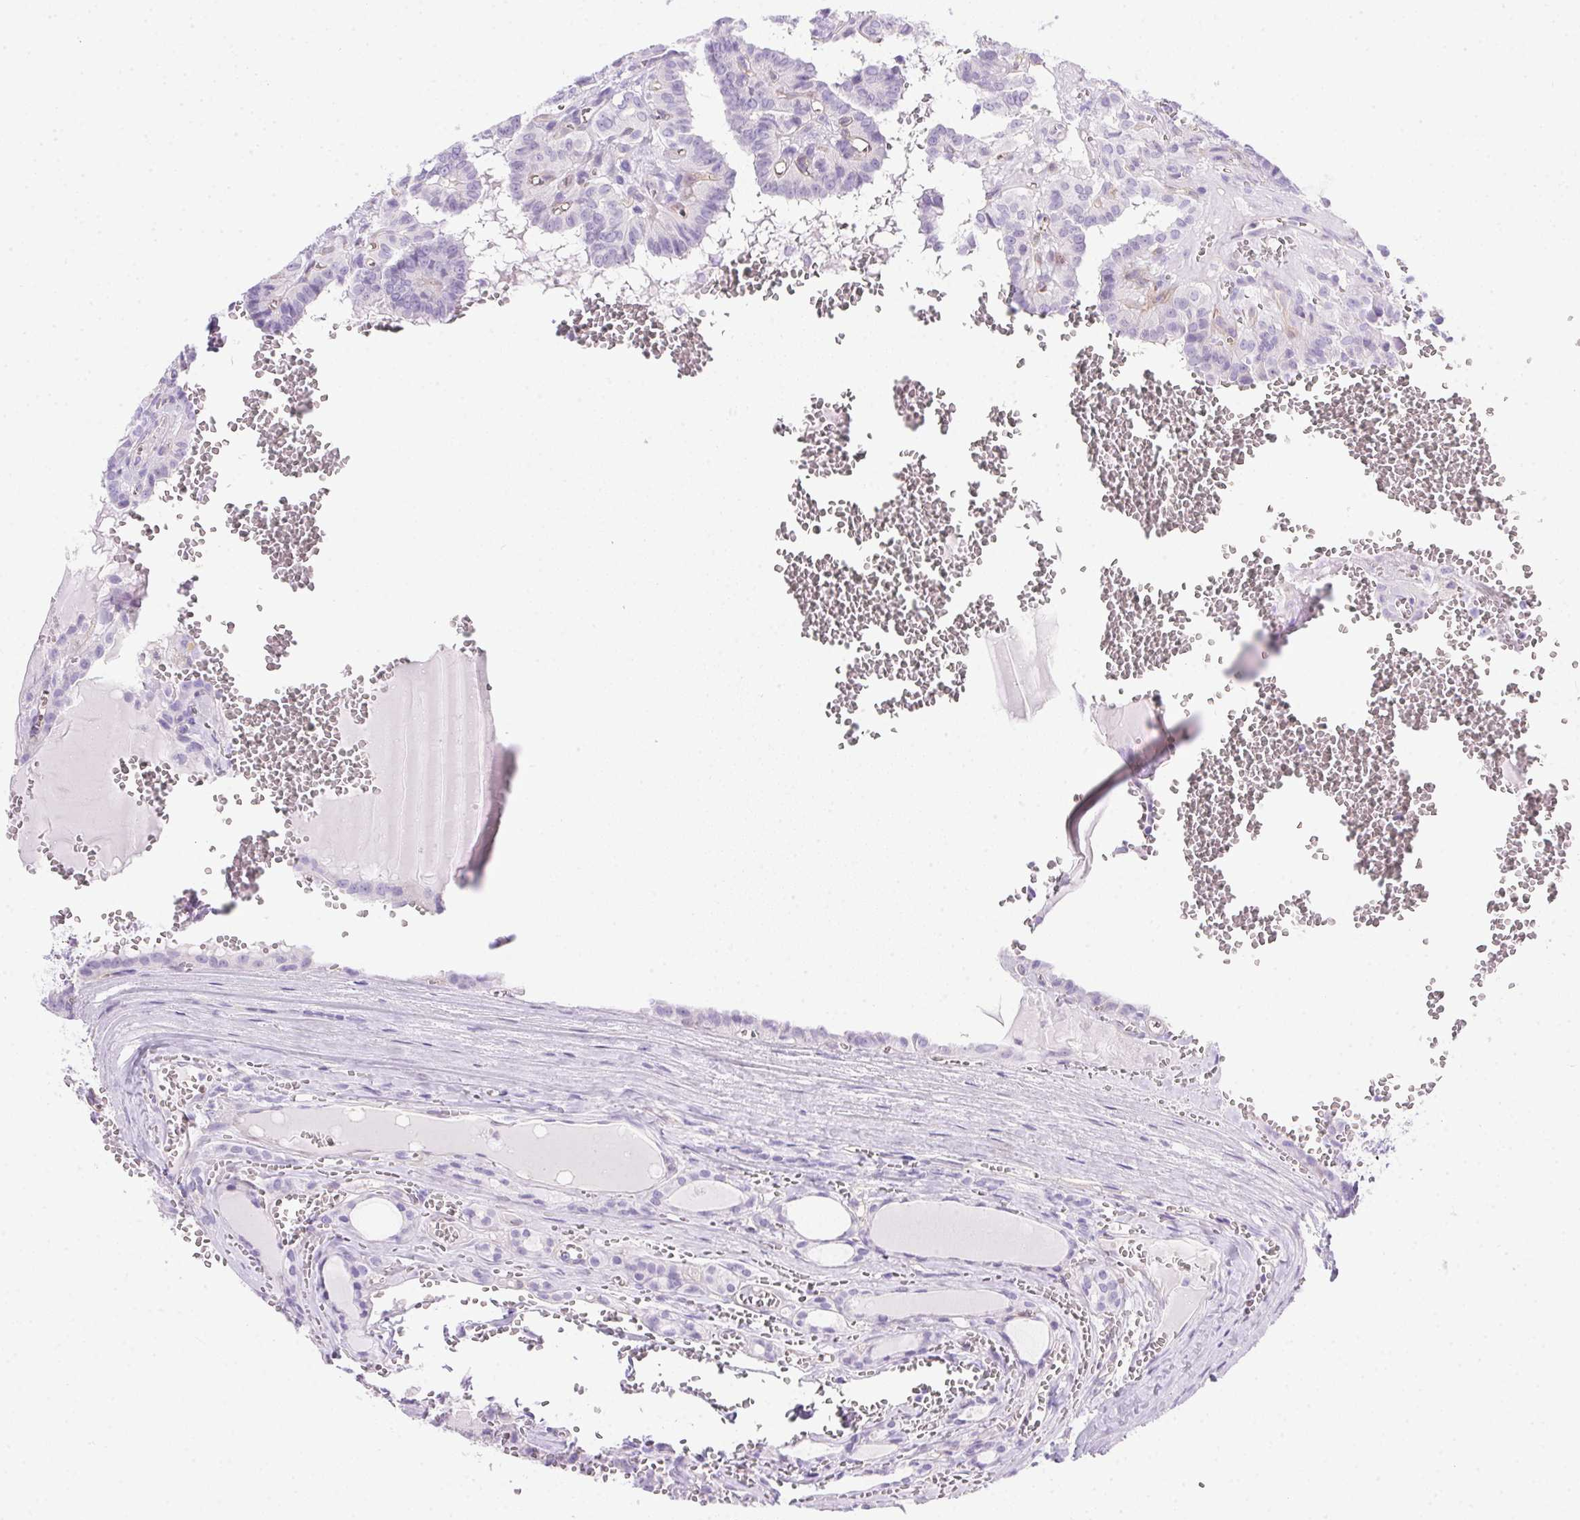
{"staining": {"intensity": "negative", "quantity": "none", "location": "none"}, "tissue": "thyroid cancer", "cell_type": "Tumor cells", "image_type": "cancer", "snomed": [{"axis": "morphology", "description": "Papillary adenocarcinoma, NOS"}, {"axis": "topography", "description": "Thyroid gland"}], "caption": "This is a micrograph of immunohistochemistry (IHC) staining of papillary adenocarcinoma (thyroid), which shows no staining in tumor cells.", "gene": "SPACA5B", "patient": {"sex": "female", "age": 21}}